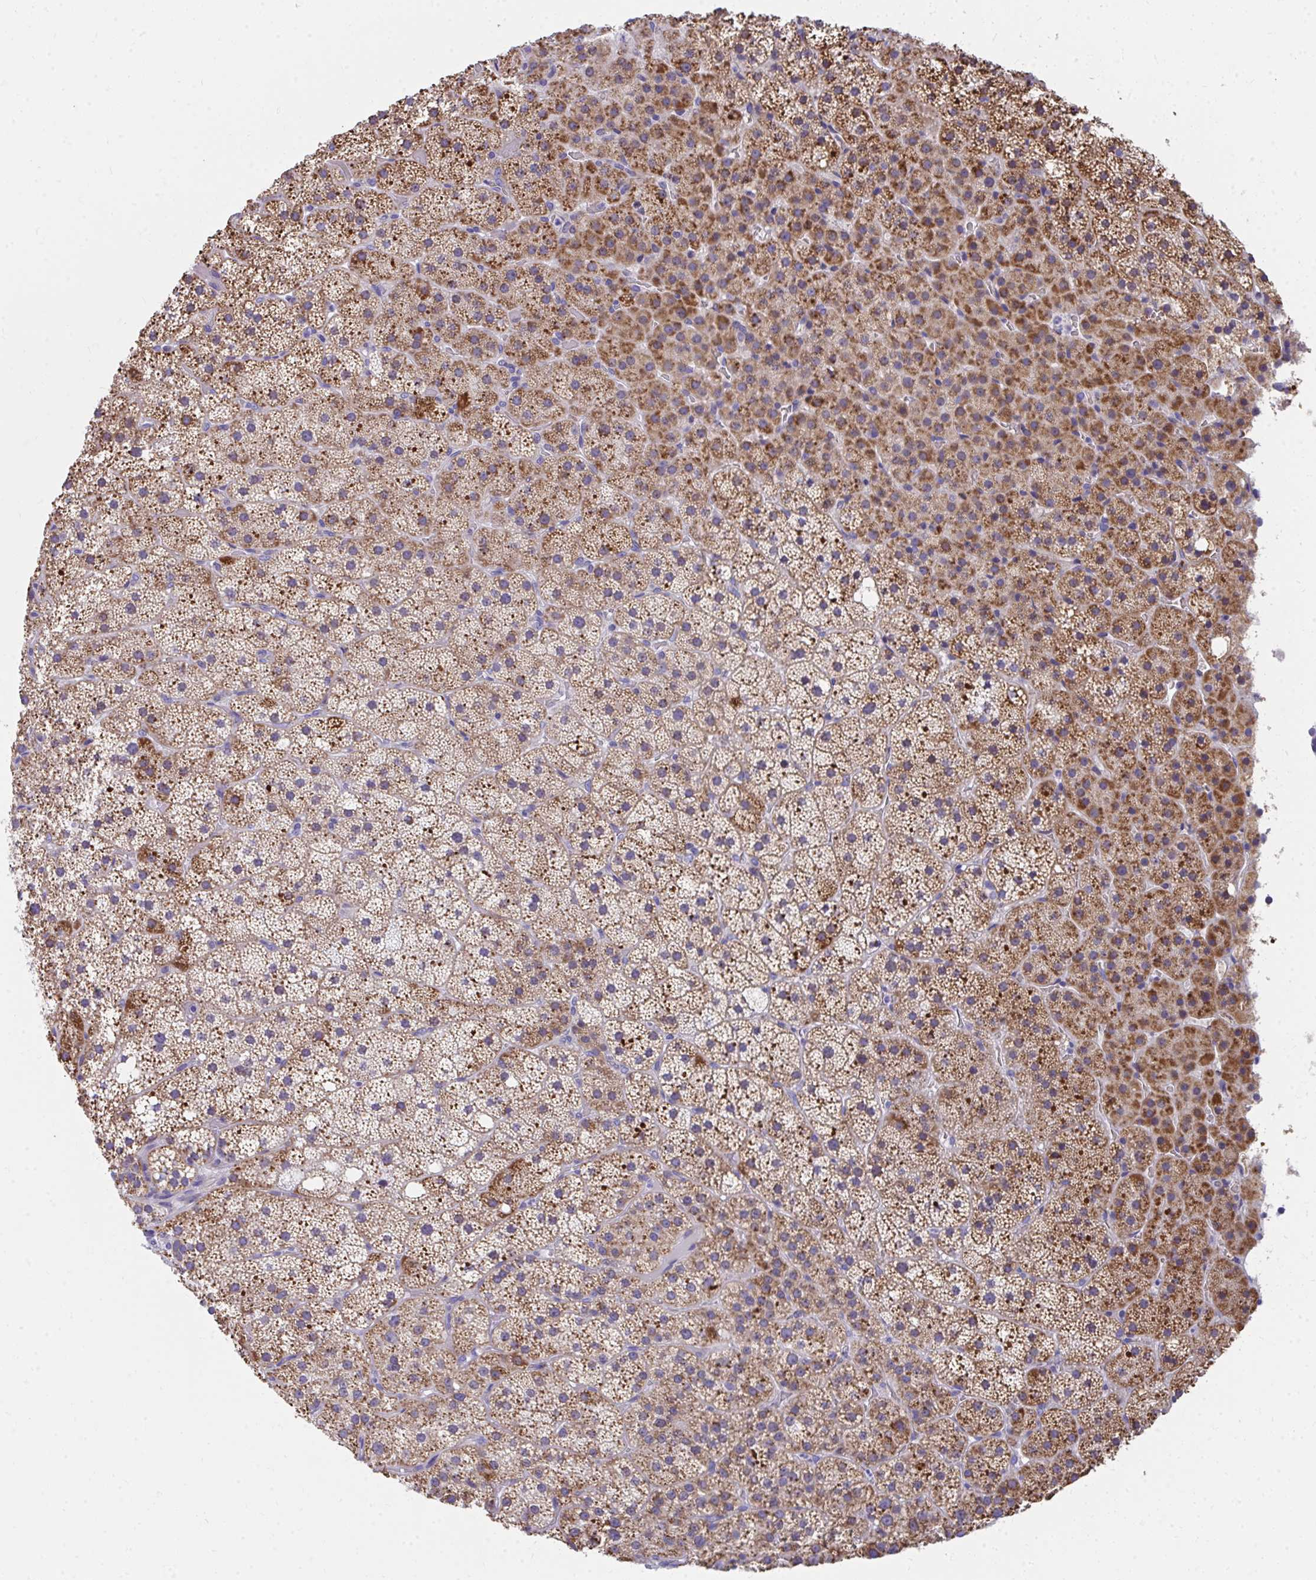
{"staining": {"intensity": "strong", "quantity": ">75%", "location": "cytoplasmic/membranous"}, "tissue": "adrenal gland", "cell_type": "Glandular cells", "image_type": "normal", "snomed": [{"axis": "morphology", "description": "Normal tissue, NOS"}, {"axis": "topography", "description": "Adrenal gland"}], "caption": "A photomicrograph of human adrenal gland stained for a protein reveals strong cytoplasmic/membranous brown staining in glandular cells.", "gene": "IL37", "patient": {"sex": "male", "age": 53}}